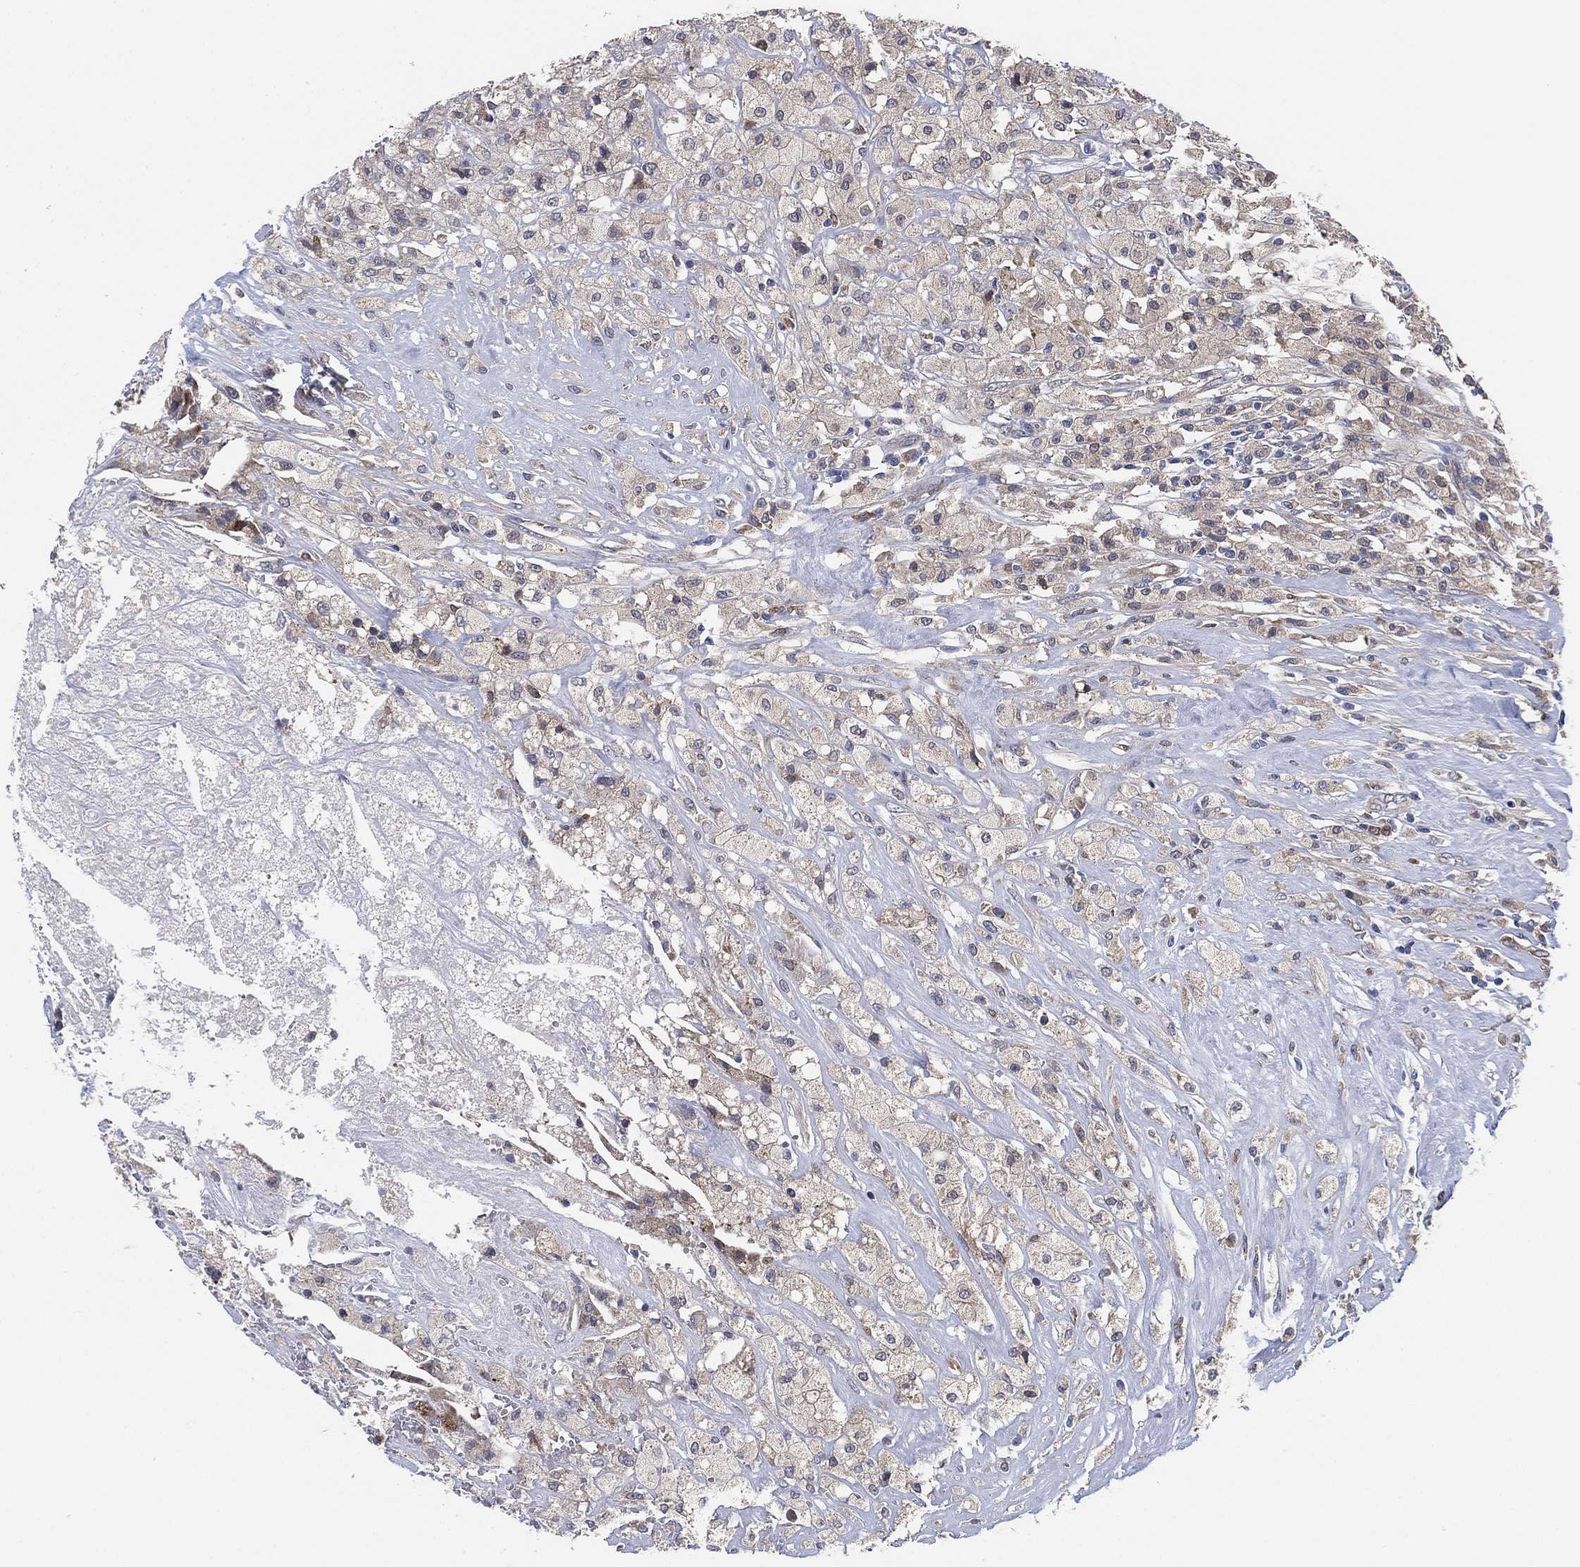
{"staining": {"intensity": "negative", "quantity": "none", "location": "none"}, "tissue": "testis cancer", "cell_type": "Tumor cells", "image_type": "cancer", "snomed": [{"axis": "morphology", "description": "Necrosis, NOS"}, {"axis": "morphology", "description": "Carcinoma, Embryonal, NOS"}, {"axis": "topography", "description": "Testis"}], "caption": "IHC micrograph of neoplastic tissue: testis embryonal carcinoma stained with DAB exhibits no significant protein staining in tumor cells.", "gene": "FES", "patient": {"sex": "male", "age": 19}}